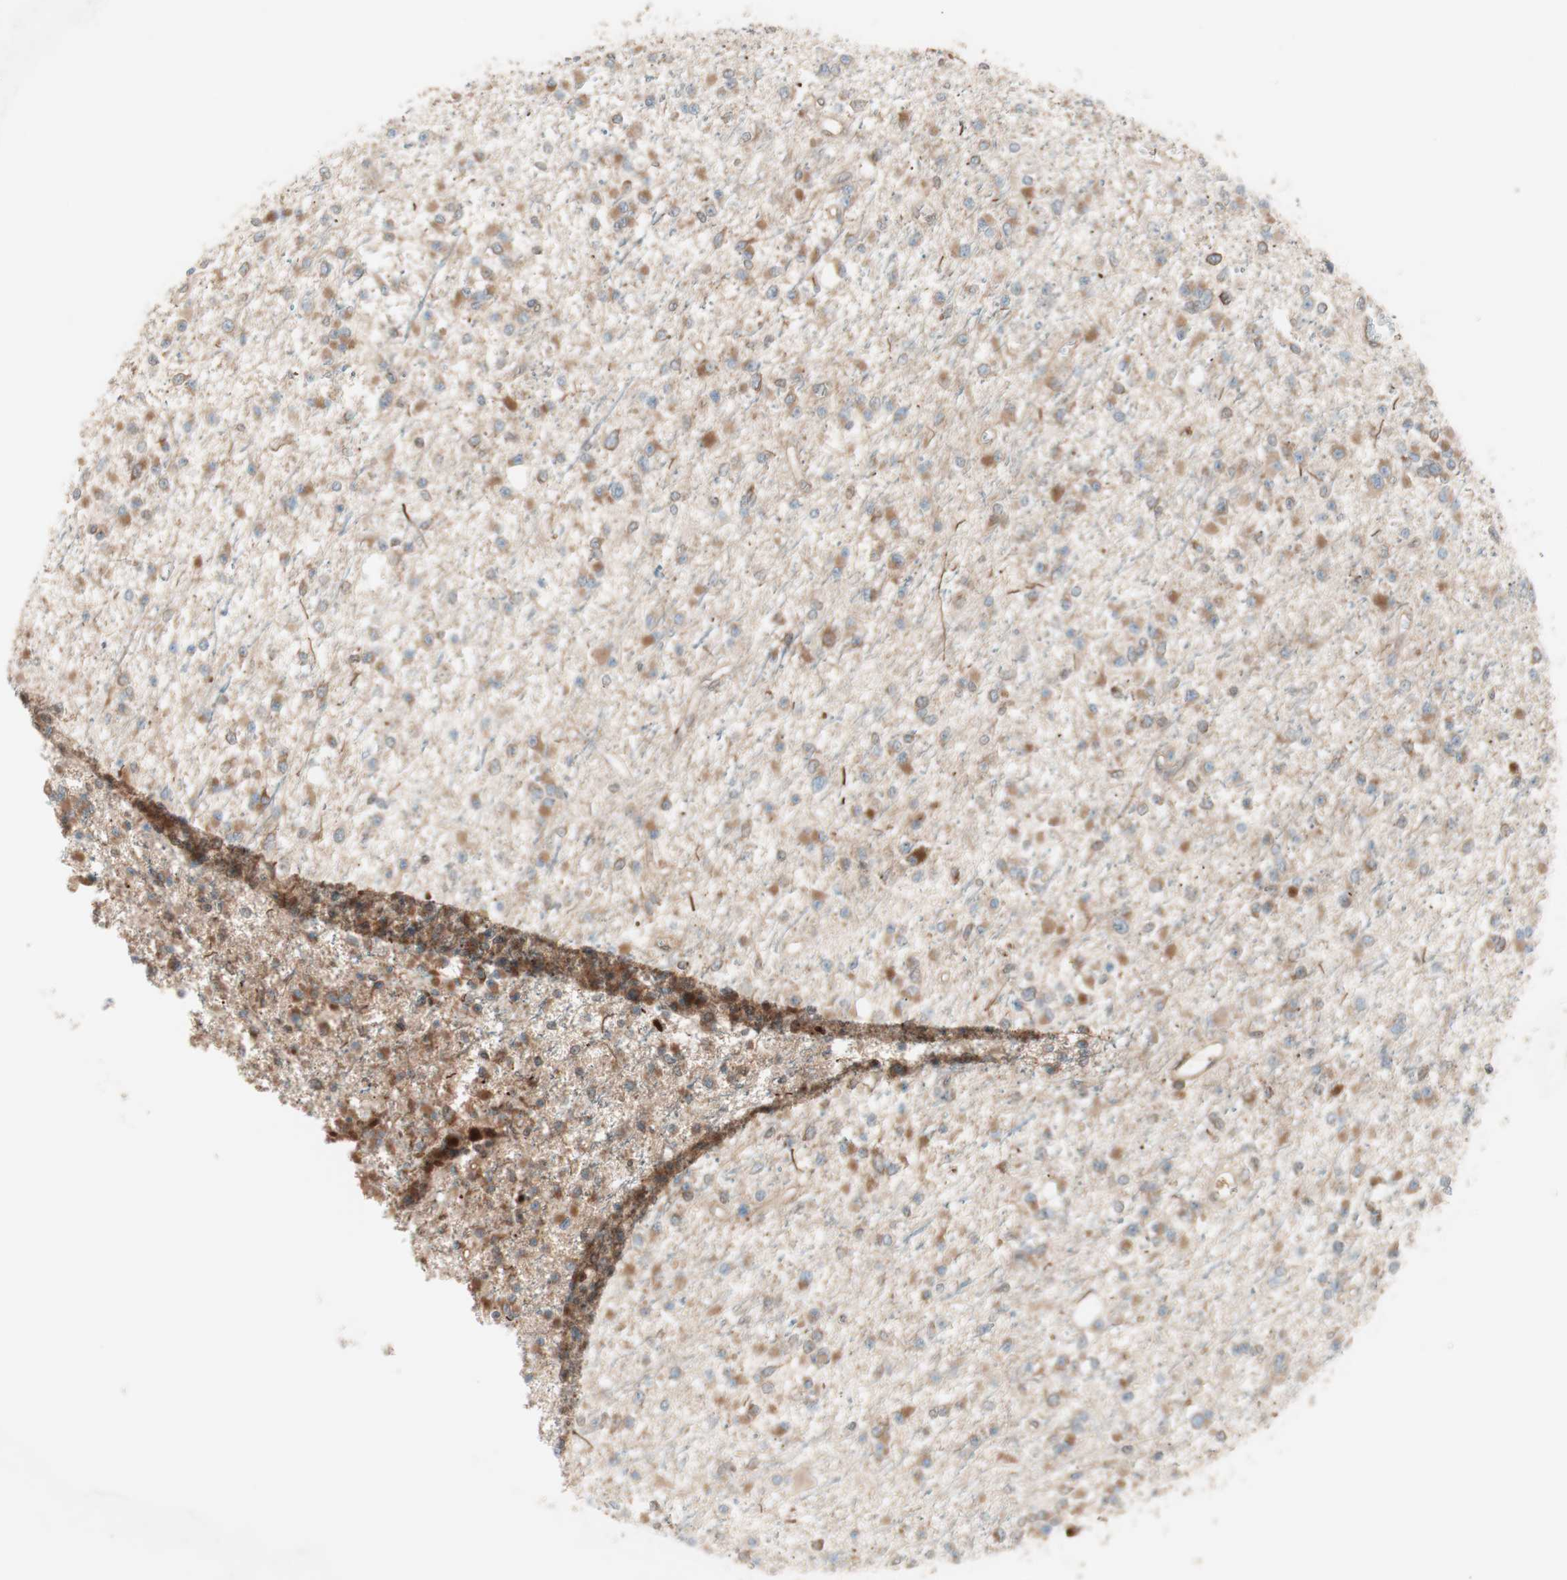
{"staining": {"intensity": "moderate", "quantity": ">75%", "location": "cytoplasmic/membranous"}, "tissue": "glioma", "cell_type": "Tumor cells", "image_type": "cancer", "snomed": [{"axis": "morphology", "description": "Glioma, malignant, Low grade"}, {"axis": "topography", "description": "Brain"}], "caption": "Immunohistochemistry image of neoplastic tissue: malignant glioma (low-grade) stained using immunohistochemistry exhibits medium levels of moderate protein expression localized specifically in the cytoplasmic/membranous of tumor cells, appearing as a cytoplasmic/membranous brown color.", "gene": "GALT", "patient": {"sex": "female", "age": 22}}